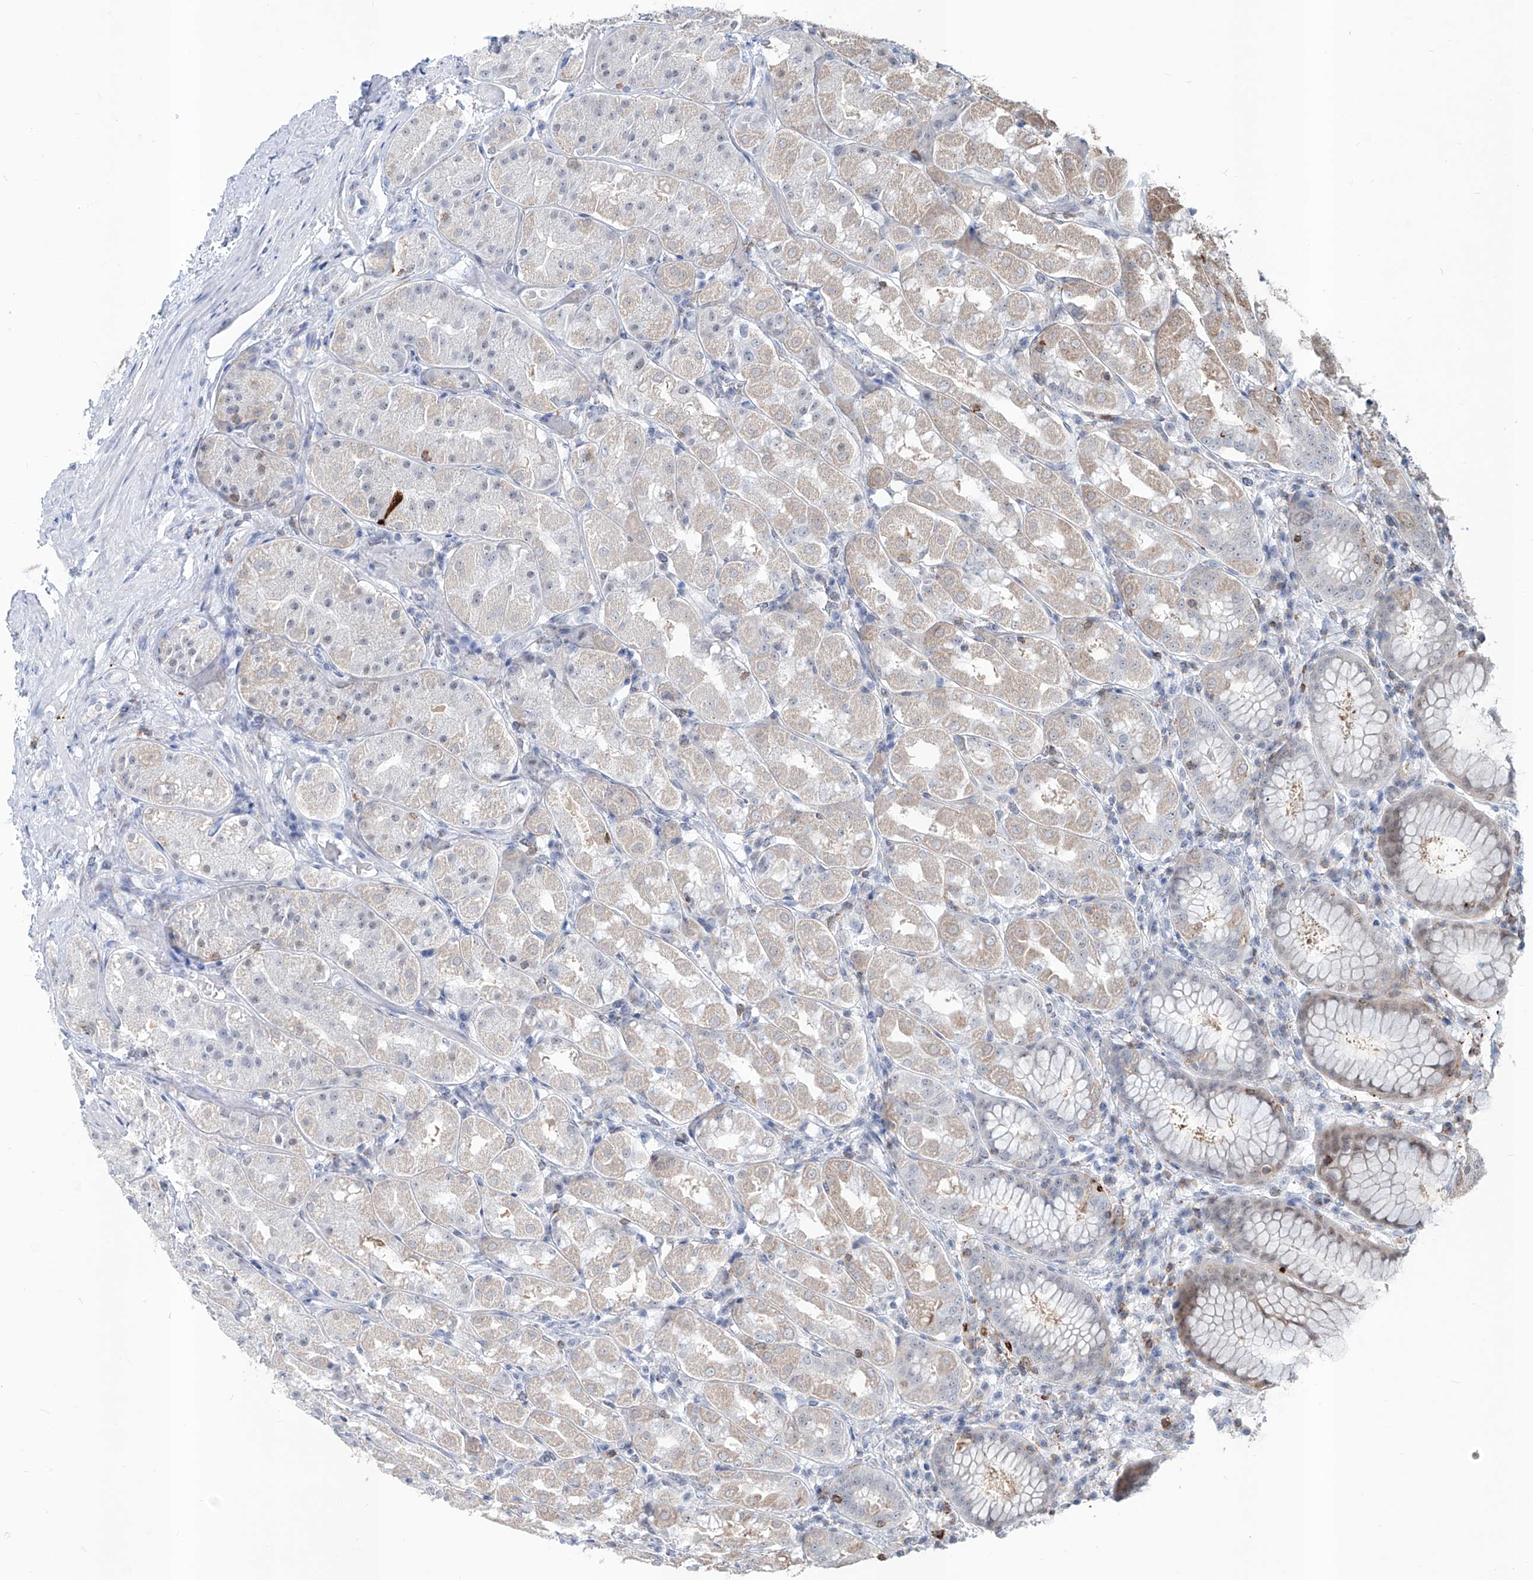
{"staining": {"intensity": "weak", "quantity": "<25%", "location": "cytoplasmic/membranous"}, "tissue": "stomach", "cell_type": "Glandular cells", "image_type": "normal", "snomed": [{"axis": "morphology", "description": "Normal tissue, NOS"}, {"axis": "topography", "description": "Stomach"}, {"axis": "topography", "description": "Stomach, lower"}], "caption": "A micrograph of human stomach is negative for staining in glandular cells. (Immunohistochemistry (ihc), brightfield microscopy, high magnification).", "gene": "ZBTB48", "patient": {"sex": "female", "age": 56}}